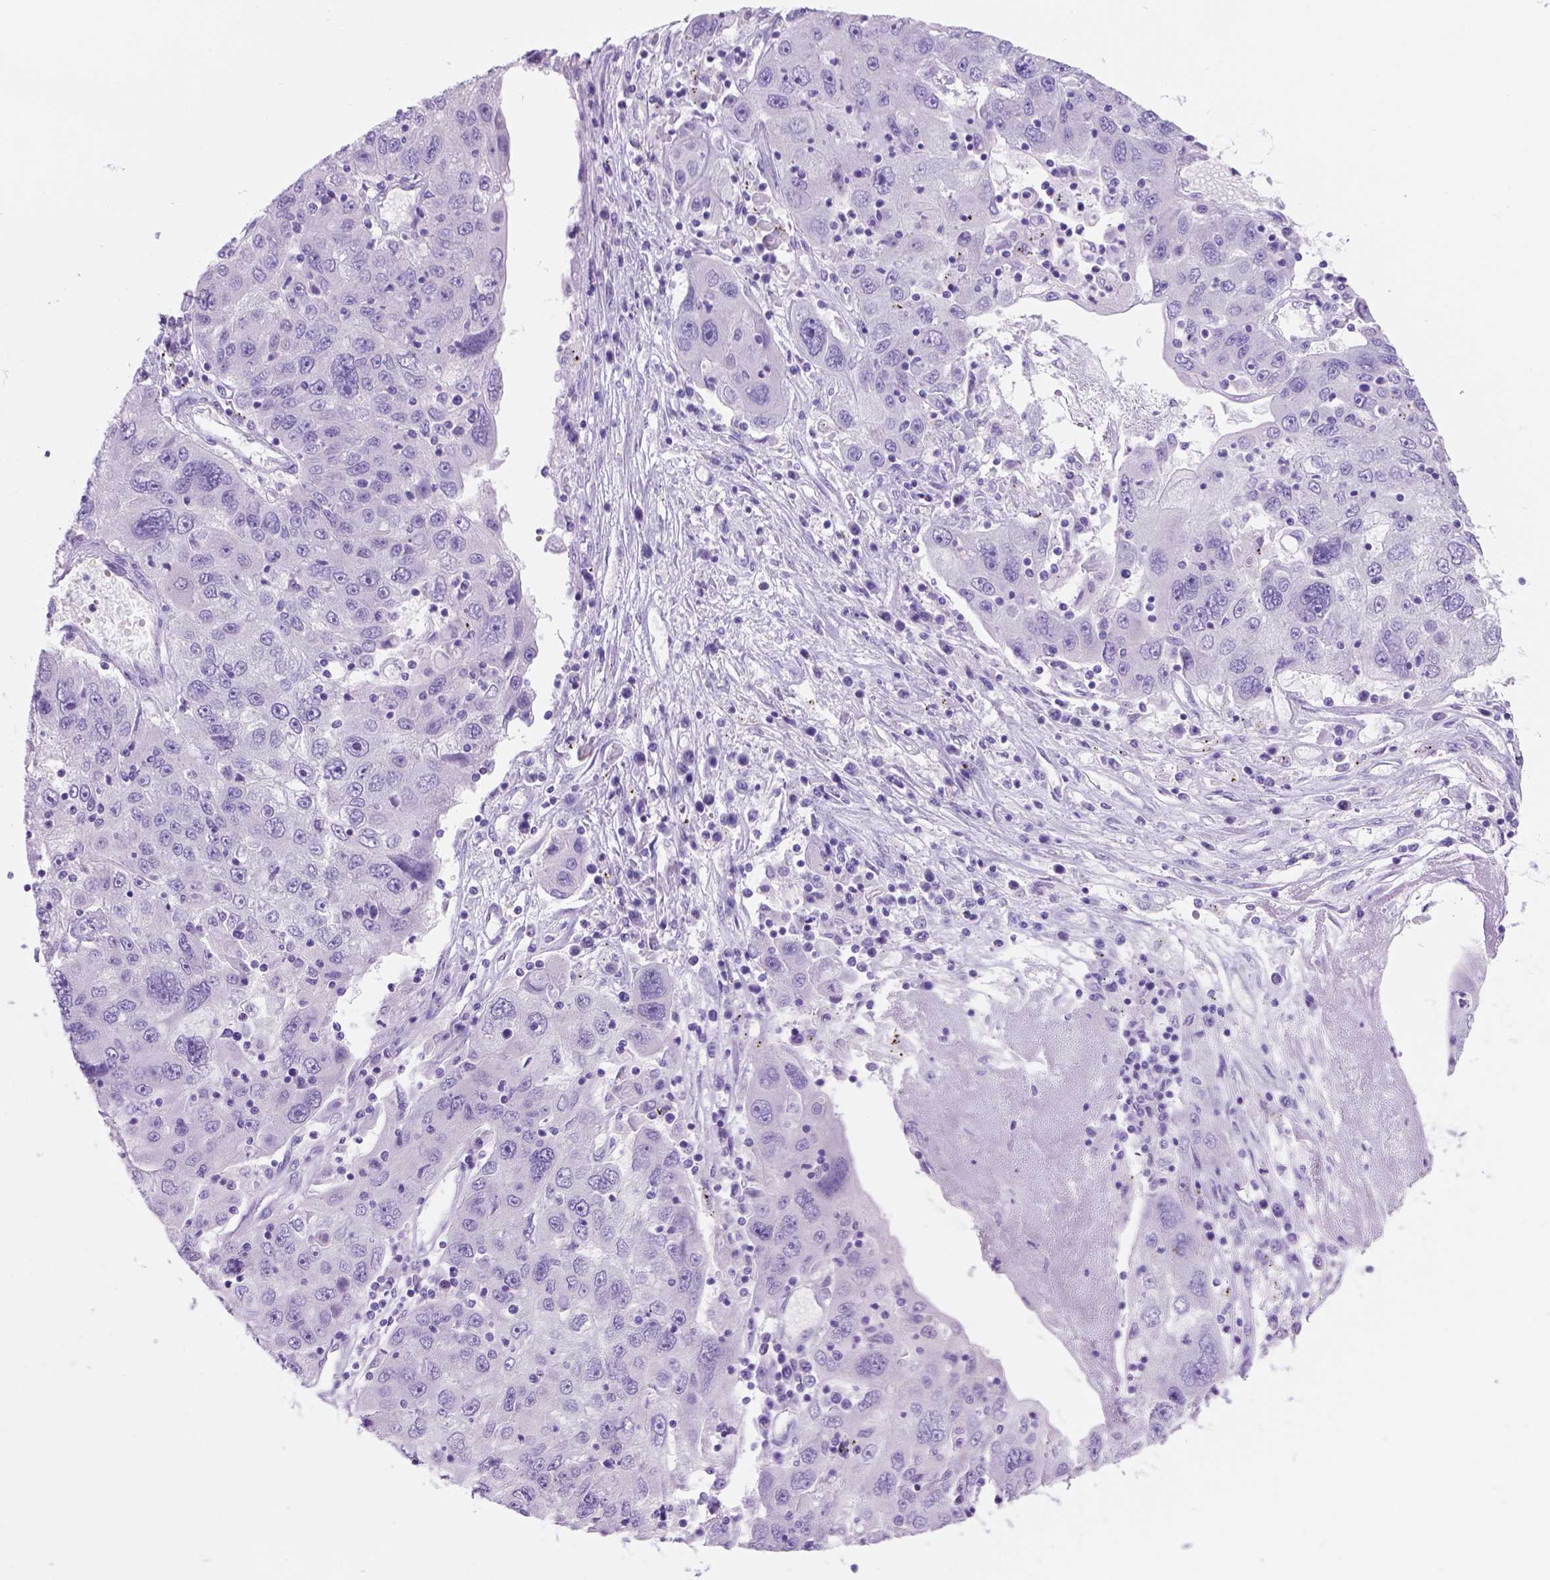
{"staining": {"intensity": "negative", "quantity": "none", "location": "none"}, "tissue": "stomach cancer", "cell_type": "Tumor cells", "image_type": "cancer", "snomed": [{"axis": "morphology", "description": "Adenocarcinoma, NOS"}, {"axis": "topography", "description": "Stomach"}], "caption": "An IHC image of stomach adenocarcinoma is shown. There is no staining in tumor cells of stomach adenocarcinoma. Brightfield microscopy of IHC stained with DAB (3,3'-diaminobenzidine) (brown) and hematoxylin (blue), captured at high magnification.", "gene": "GRIN2B", "patient": {"sex": "male", "age": 56}}